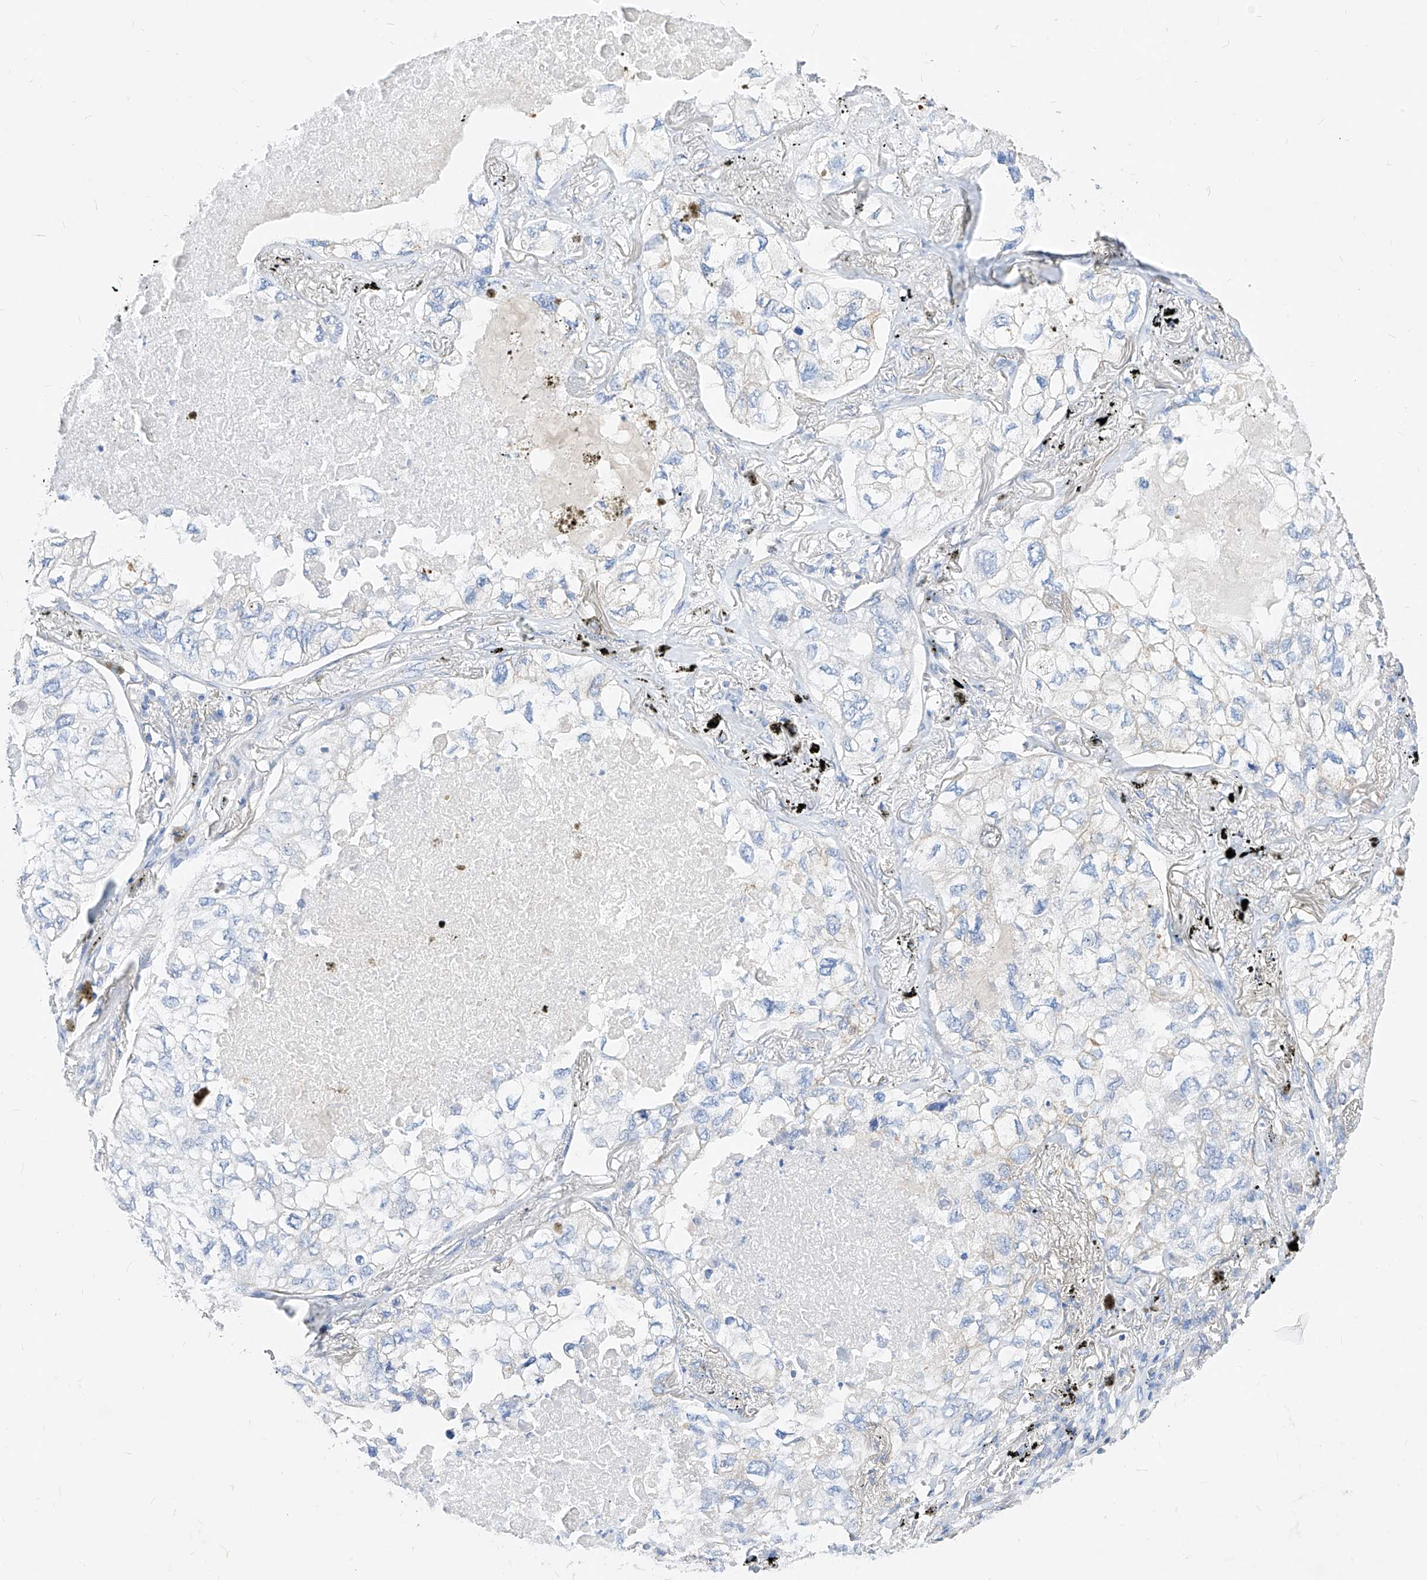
{"staining": {"intensity": "negative", "quantity": "none", "location": "none"}, "tissue": "lung cancer", "cell_type": "Tumor cells", "image_type": "cancer", "snomed": [{"axis": "morphology", "description": "Adenocarcinoma, NOS"}, {"axis": "topography", "description": "Lung"}], "caption": "Immunohistochemistry image of neoplastic tissue: lung cancer (adenocarcinoma) stained with DAB demonstrates no significant protein staining in tumor cells. (DAB IHC visualized using brightfield microscopy, high magnification).", "gene": "SCGB2A1", "patient": {"sex": "male", "age": 65}}